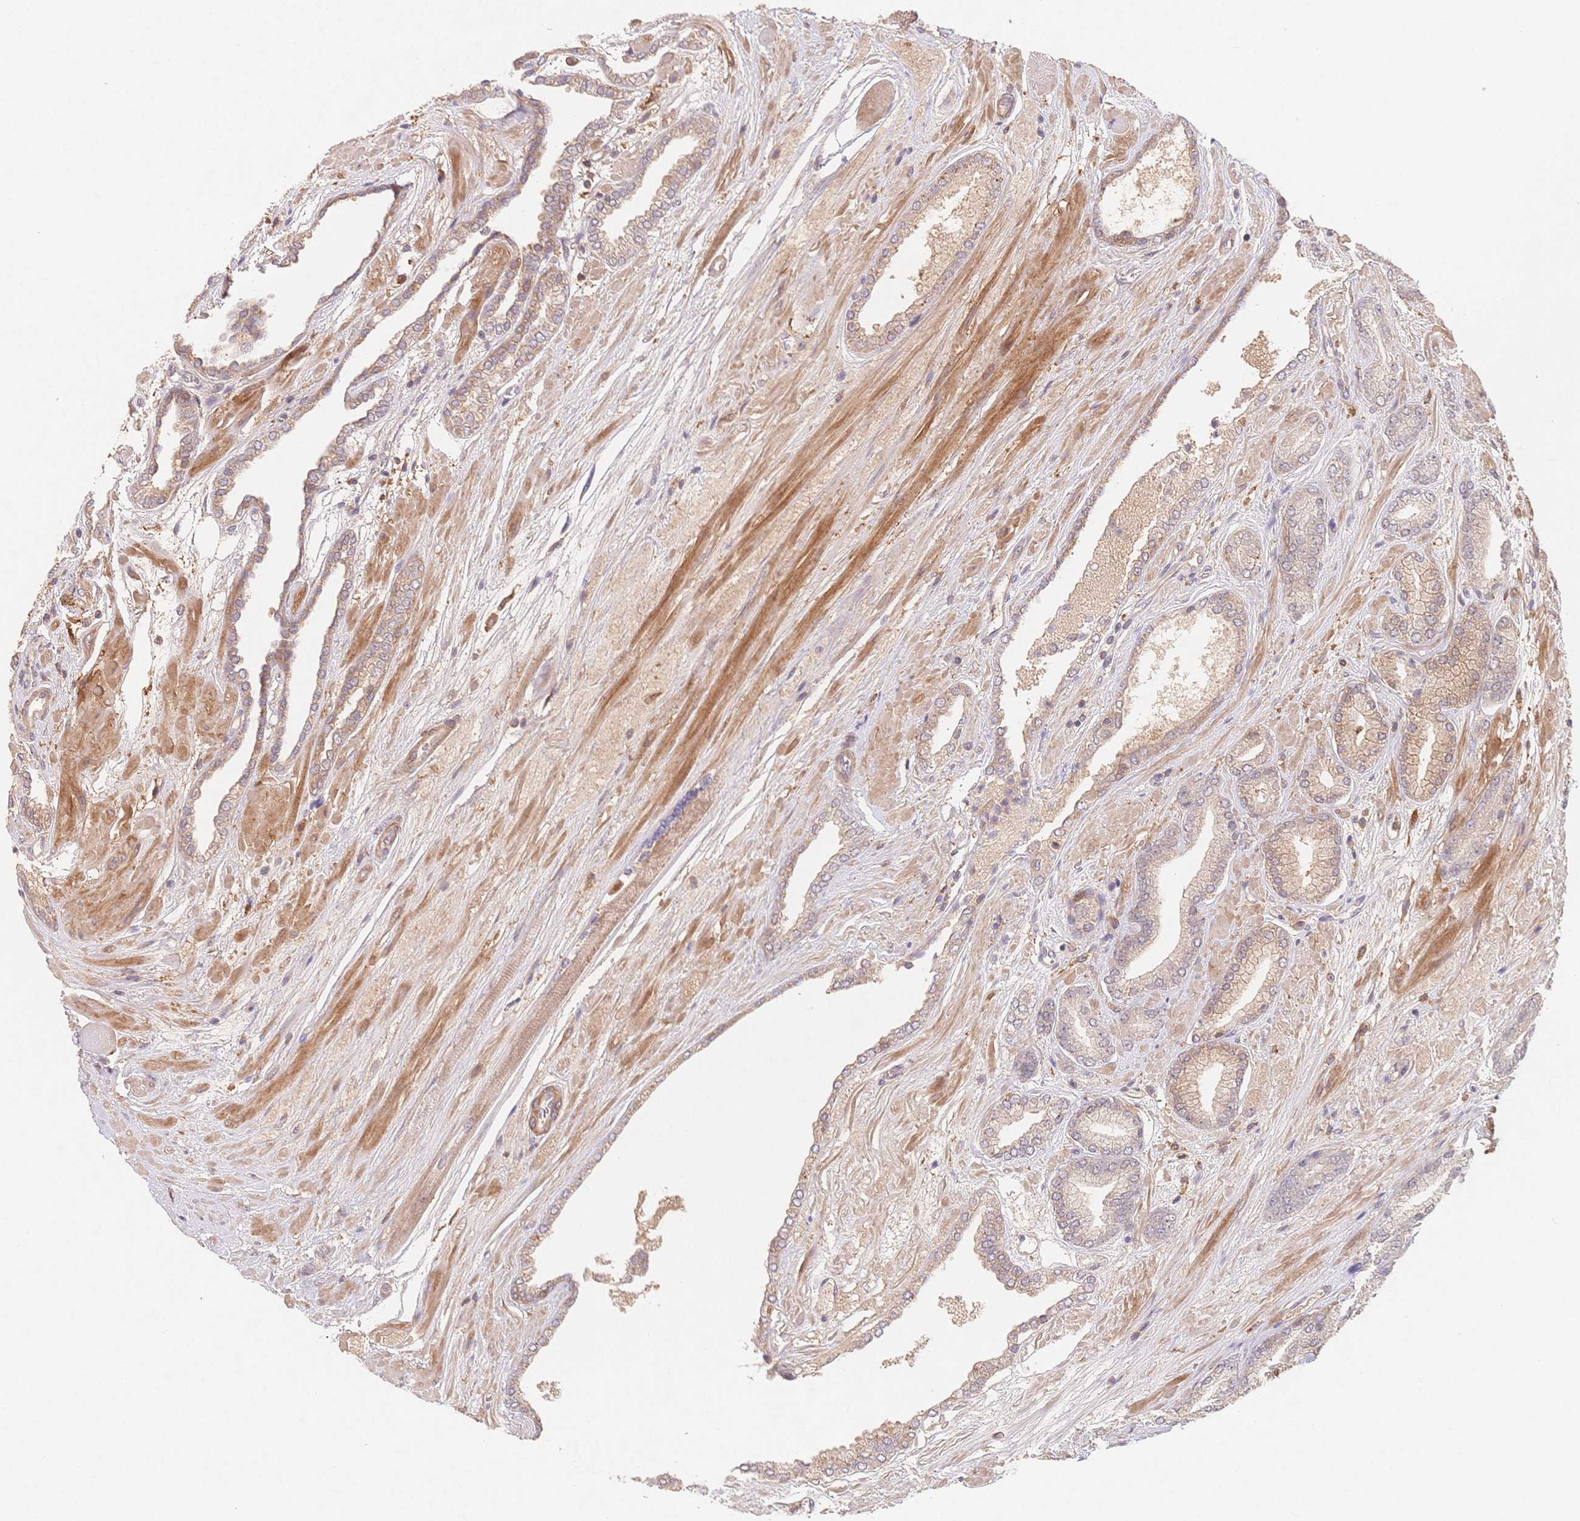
{"staining": {"intensity": "weak", "quantity": "<25%", "location": "cytoplasmic/membranous"}, "tissue": "prostate cancer", "cell_type": "Tumor cells", "image_type": "cancer", "snomed": [{"axis": "morphology", "description": "Adenocarcinoma, High grade"}, {"axis": "topography", "description": "Prostate"}], "caption": "DAB (3,3'-diaminobenzidine) immunohistochemical staining of prostate cancer (high-grade adenocarcinoma) demonstrates no significant expression in tumor cells.", "gene": "C12orf75", "patient": {"sex": "male", "age": 56}}